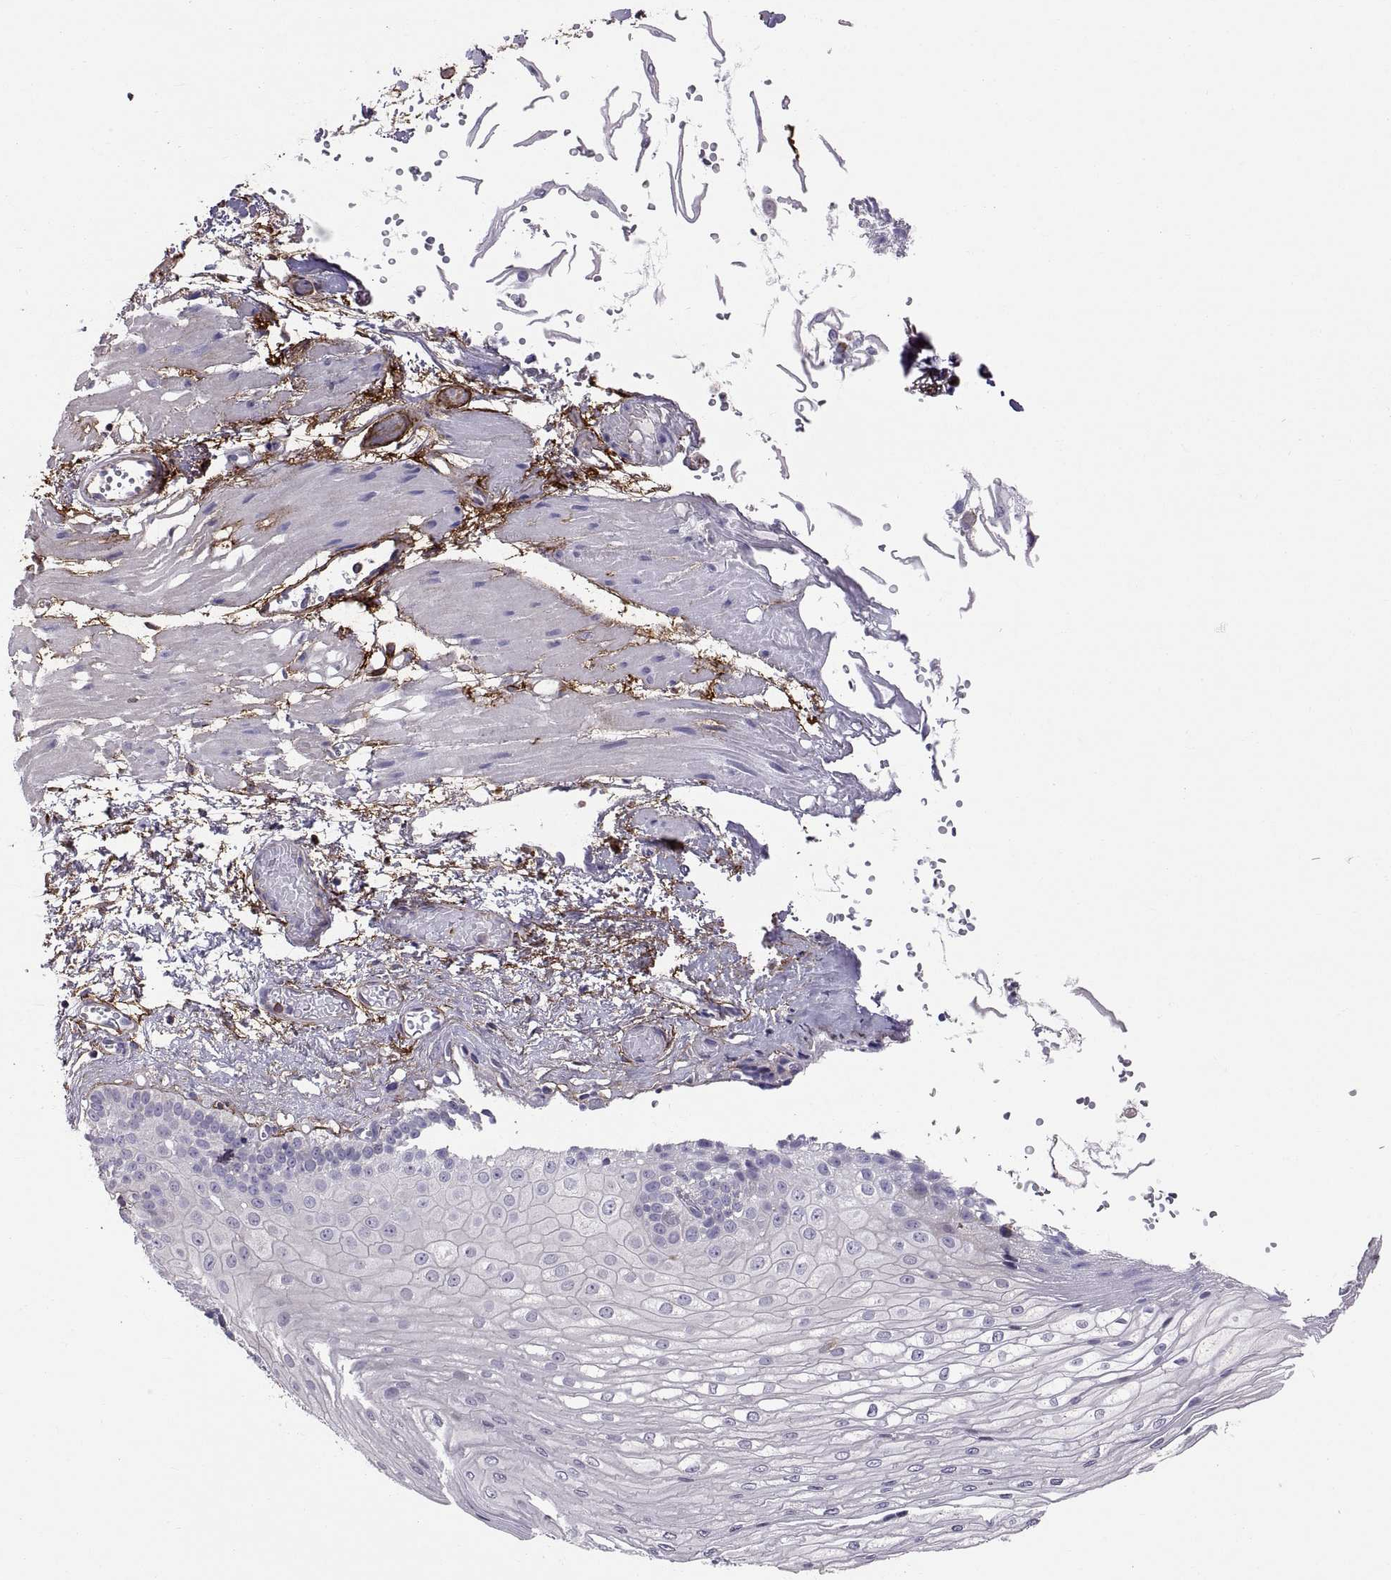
{"staining": {"intensity": "negative", "quantity": "none", "location": "none"}, "tissue": "esophagus", "cell_type": "Squamous epithelial cells", "image_type": "normal", "snomed": [{"axis": "morphology", "description": "Normal tissue, NOS"}, {"axis": "topography", "description": "Esophagus"}], "caption": "Immunohistochemical staining of unremarkable esophagus exhibits no significant positivity in squamous epithelial cells.", "gene": "EMILIN2", "patient": {"sex": "female", "age": 62}}